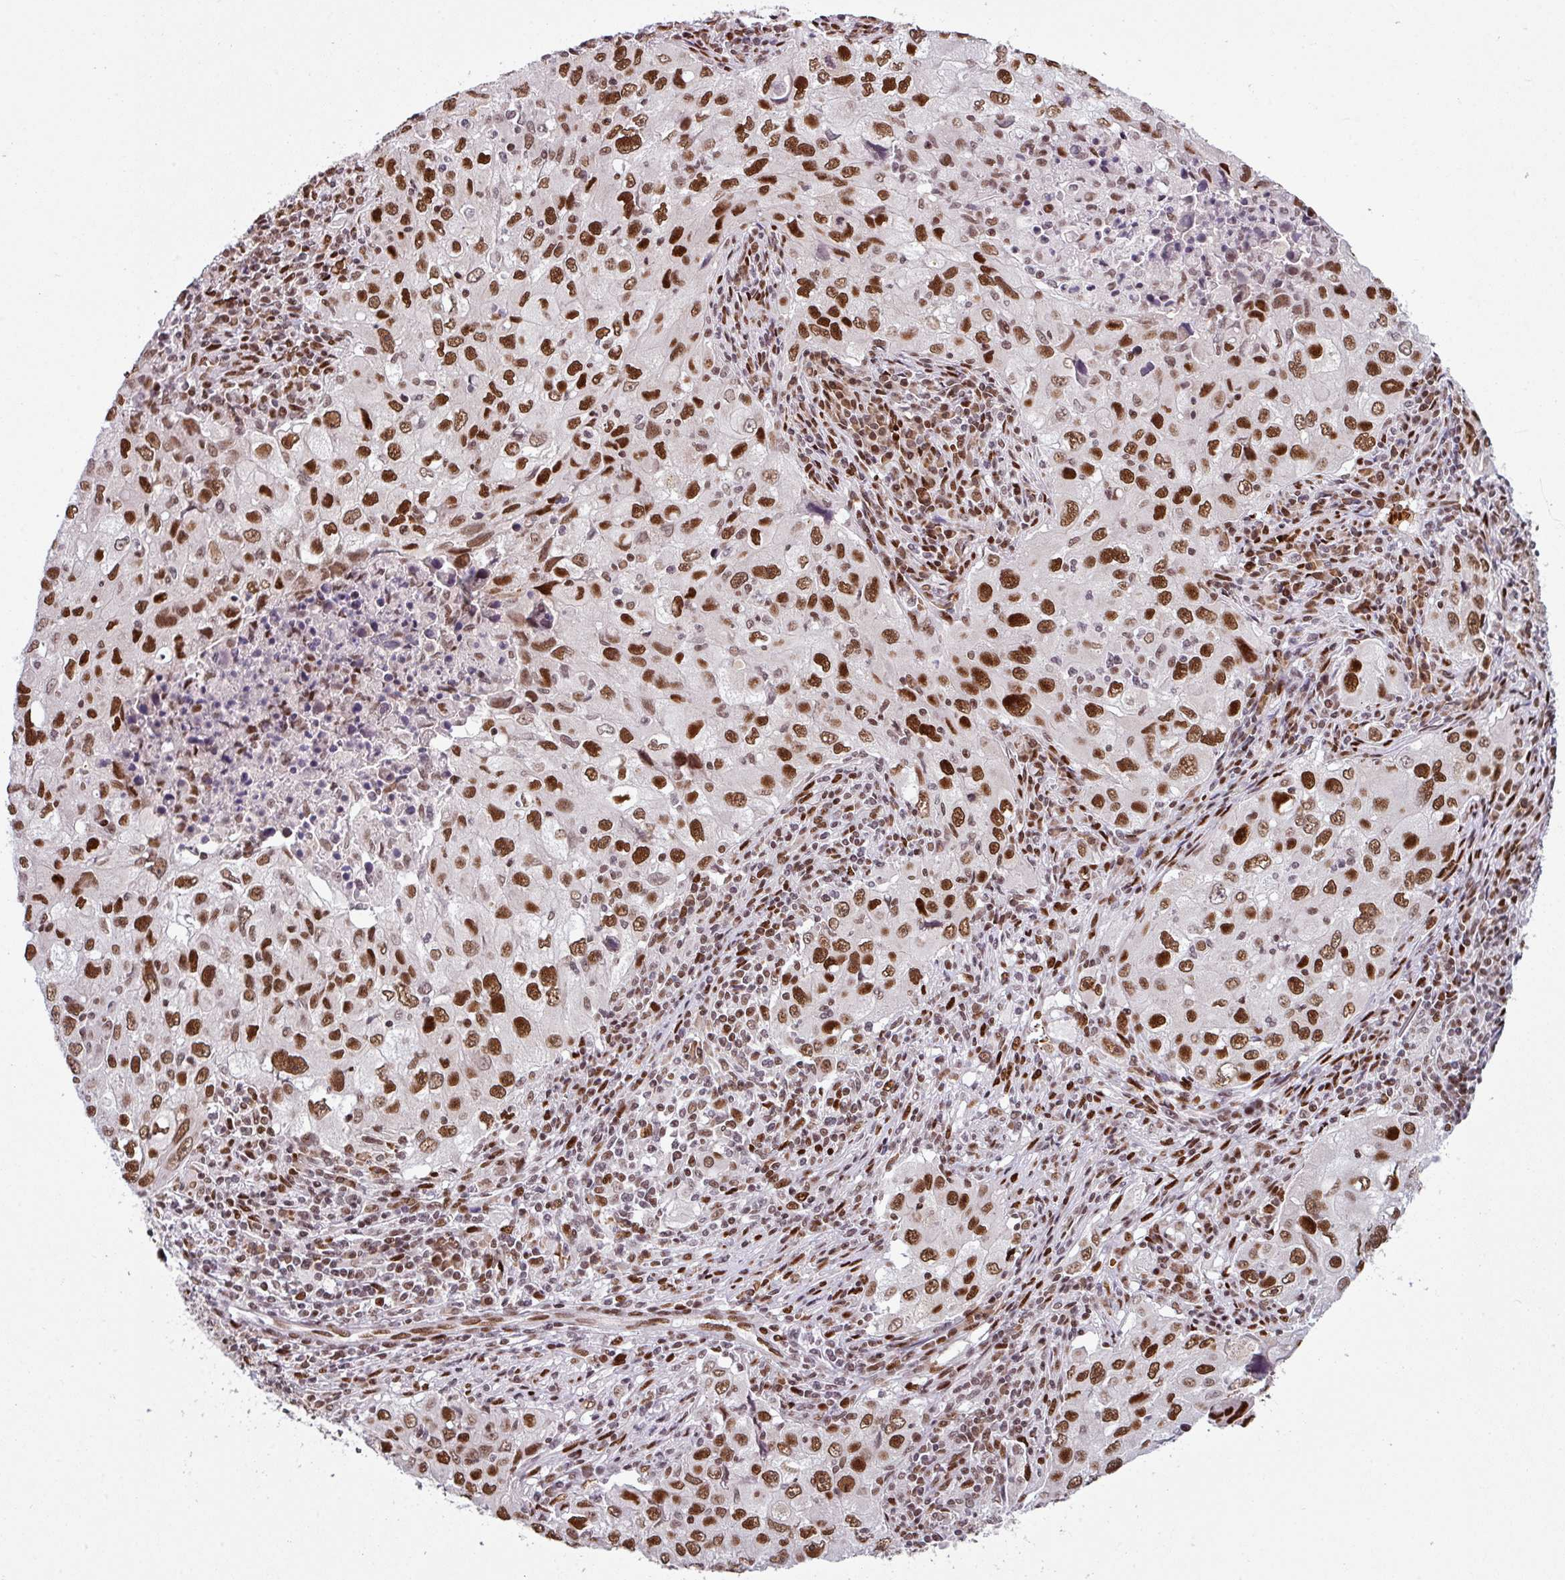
{"staining": {"intensity": "strong", "quantity": ">75%", "location": "nuclear"}, "tissue": "lung cancer", "cell_type": "Tumor cells", "image_type": "cancer", "snomed": [{"axis": "morphology", "description": "Adenocarcinoma, NOS"}, {"axis": "morphology", "description": "Adenocarcinoma, metastatic, NOS"}, {"axis": "topography", "description": "Lymph node"}, {"axis": "topography", "description": "Lung"}], "caption": "Human lung adenocarcinoma stained with a protein marker exhibits strong staining in tumor cells.", "gene": "PRDM5", "patient": {"sex": "female", "age": 42}}